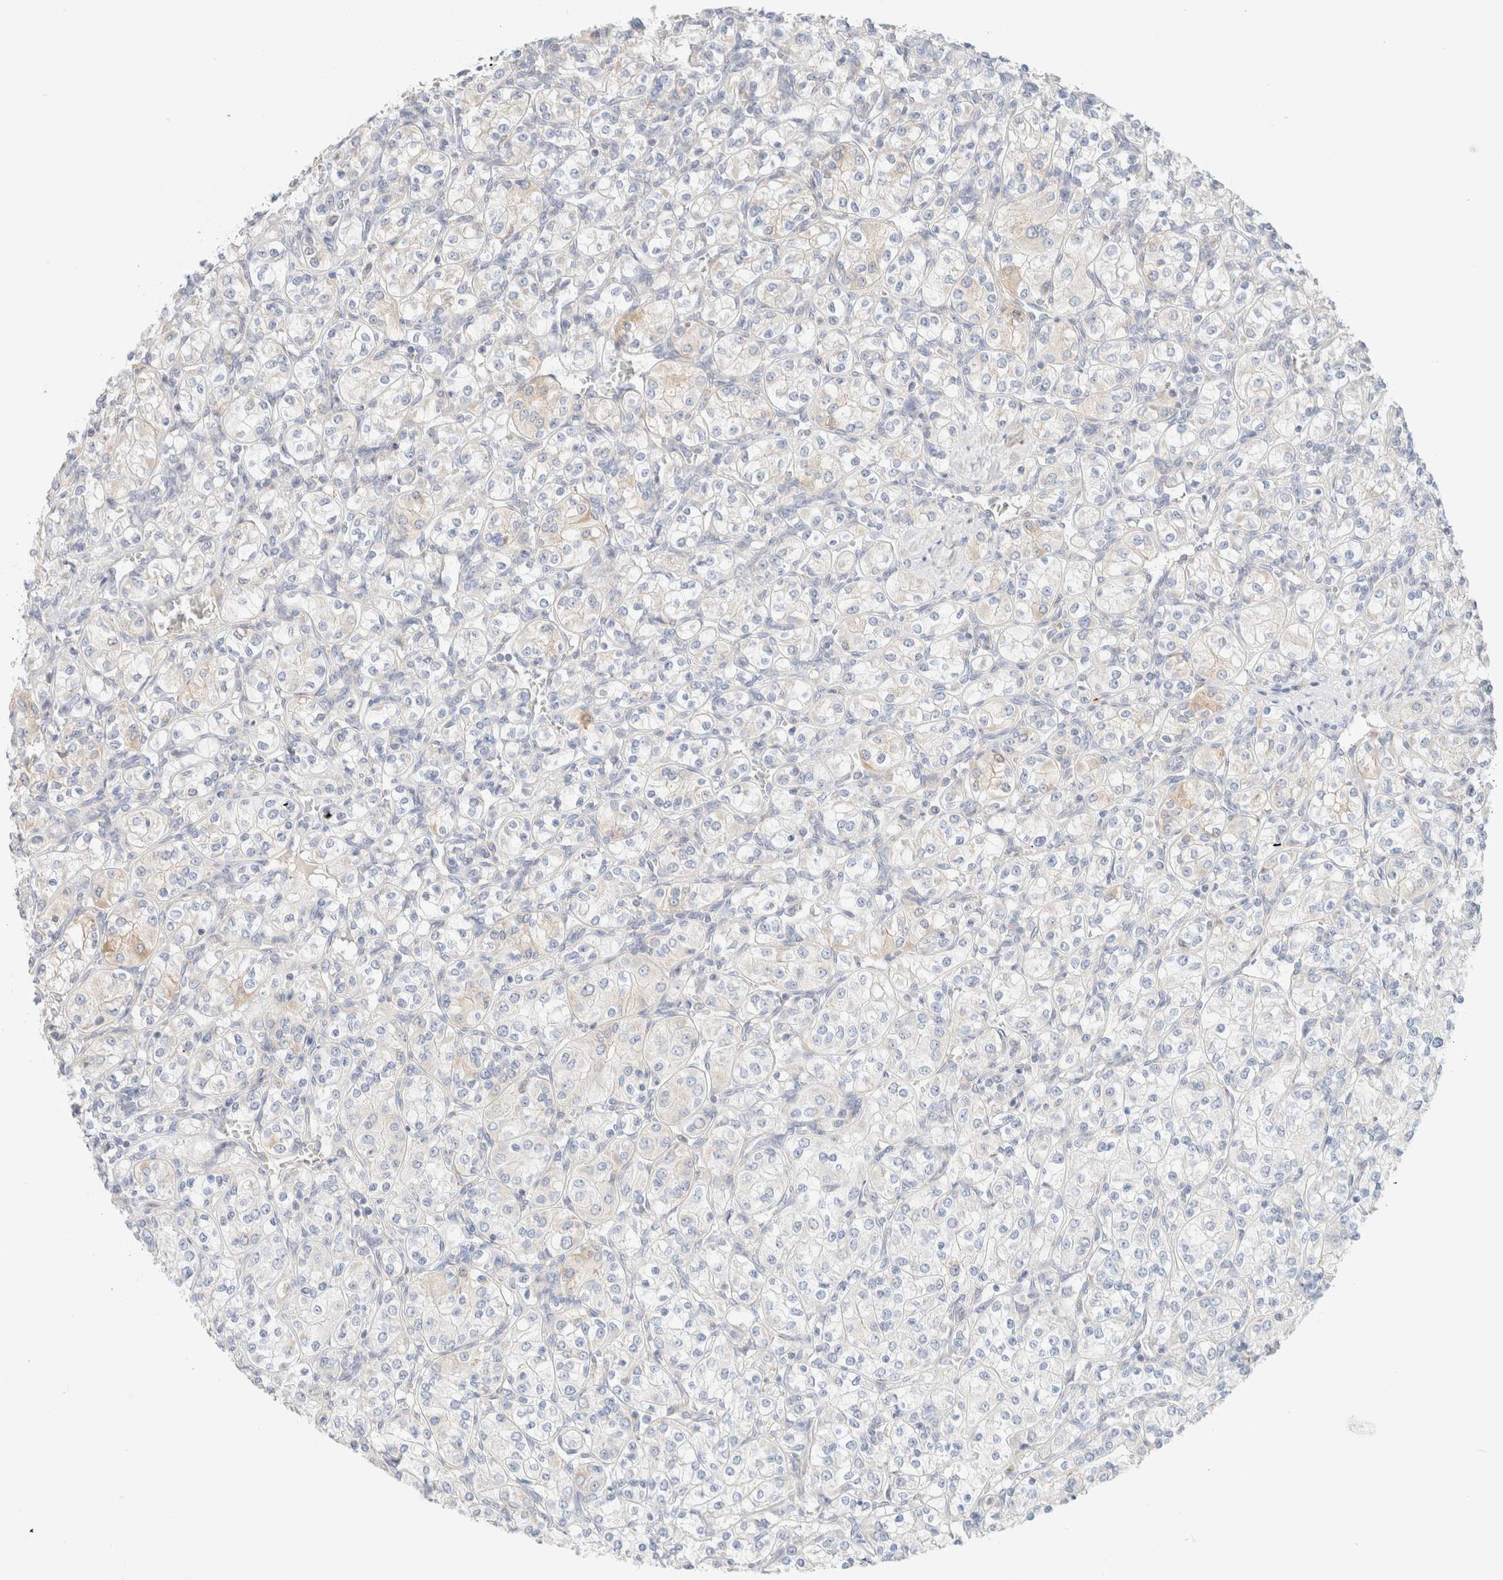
{"staining": {"intensity": "negative", "quantity": "none", "location": "none"}, "tissue": "renal cancer", "cell_type": "Tumor cells", "image_type": "cancer", "snomed": [{"axis": "morphology", "description": "Adenocarcinoma, NOS"}, {"axis": "topography", "description": "Kidney"}], "caption": "Human renal cancer stained for a protein using immunohistochemistry exhibits no expression in tumor cells.", "gene": "SARM1", "patient": {"sex": "male", "age": 77}}